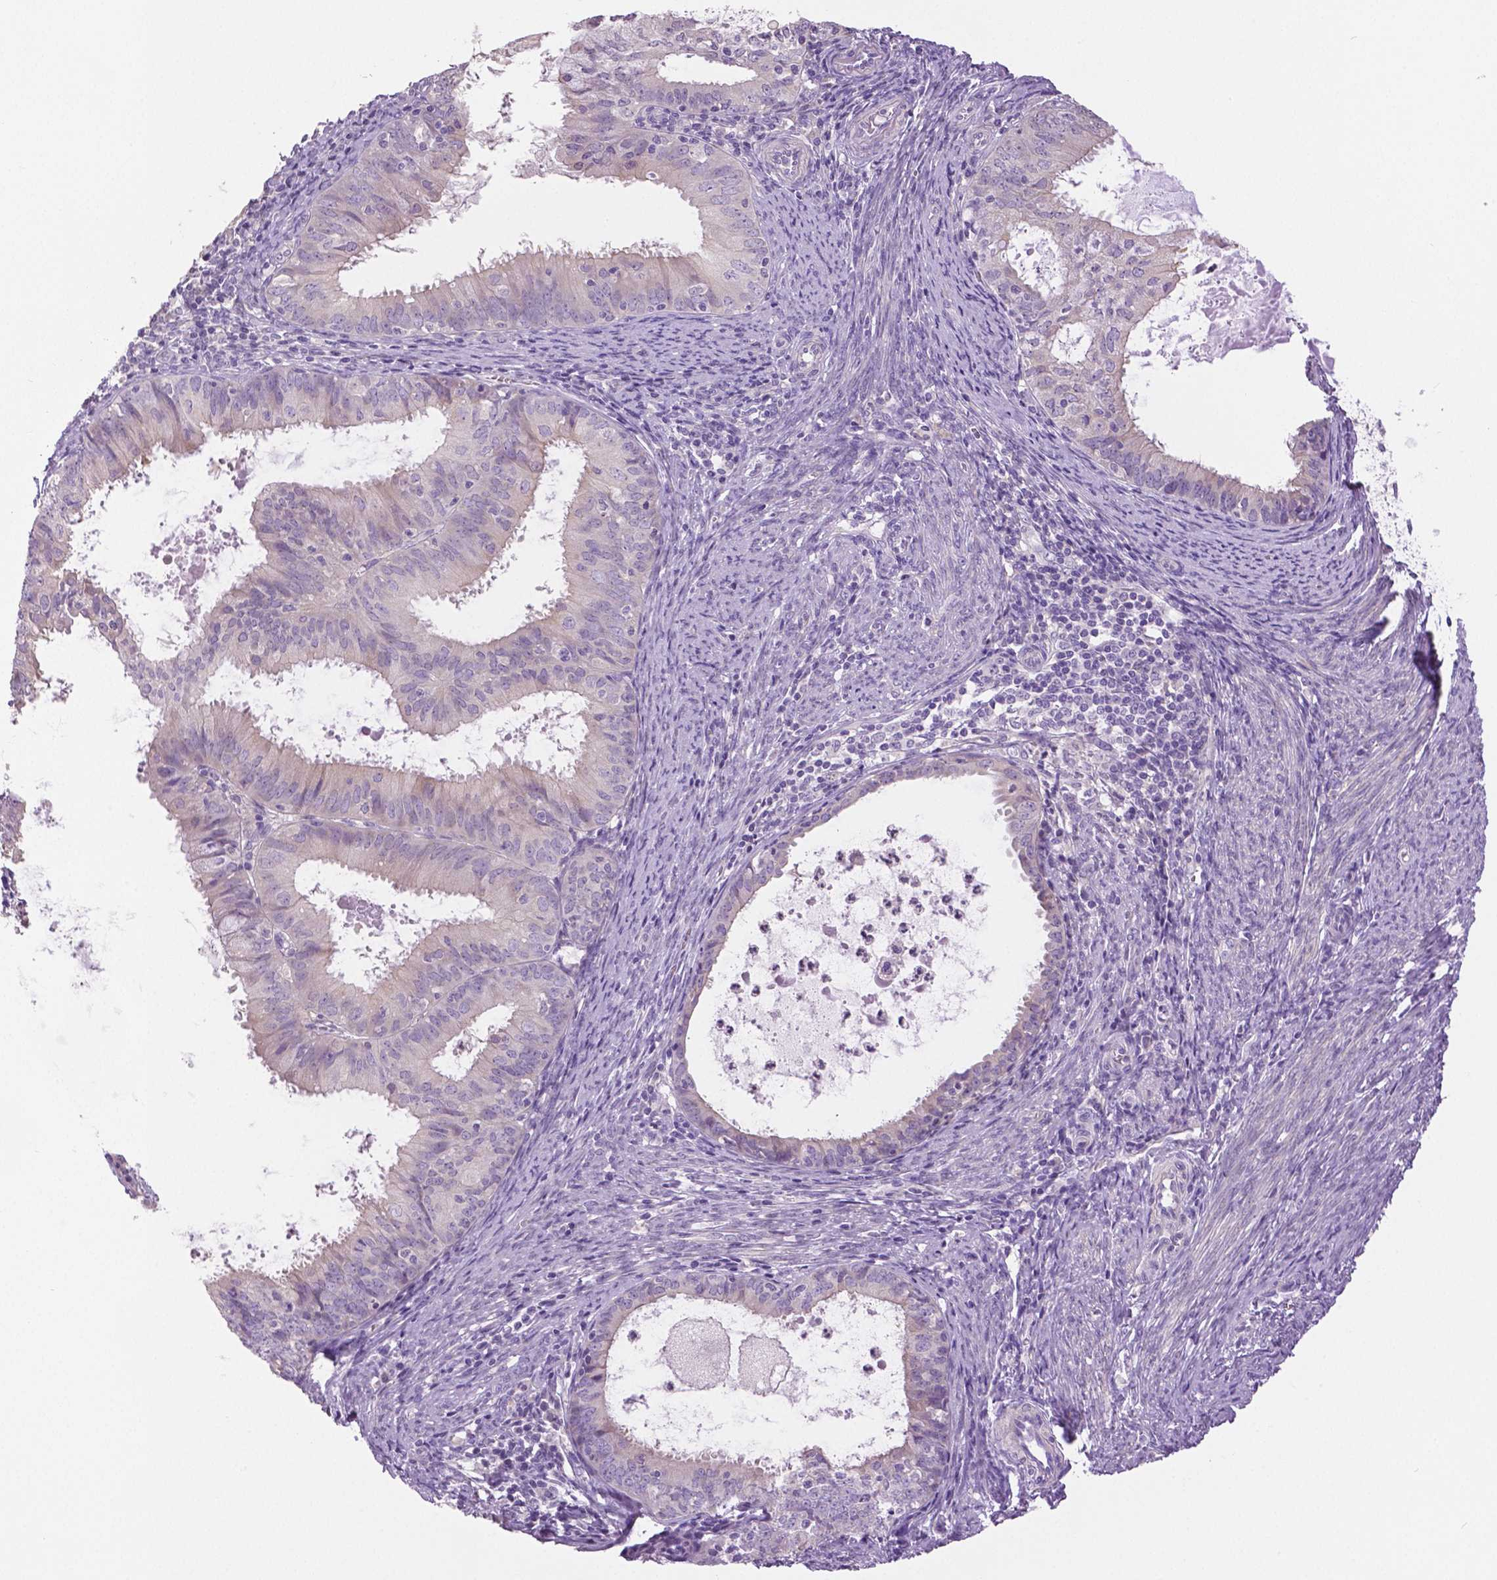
{"staining": {"intensity": "weak", "quantity": "<25%", "location": "cytoplasmic/membranous"}, "tissue": "endometrial cancer", "cell_type": "Tumor cells", "image_type": "cancer", "snomed": [{"axis": "morphology", "description": "Adenocarcinoma, NOS"}, {"axis": "topography", "description": "Endometrium"}], "caption": "Immunohistochemistry image of human endometrial cancer (adenocarcinoma) stained for a protein (brown), which reveals no expression in tumor cells.", "gene": "DNAH12", "patient": {"sex": "female", "age": 57}}